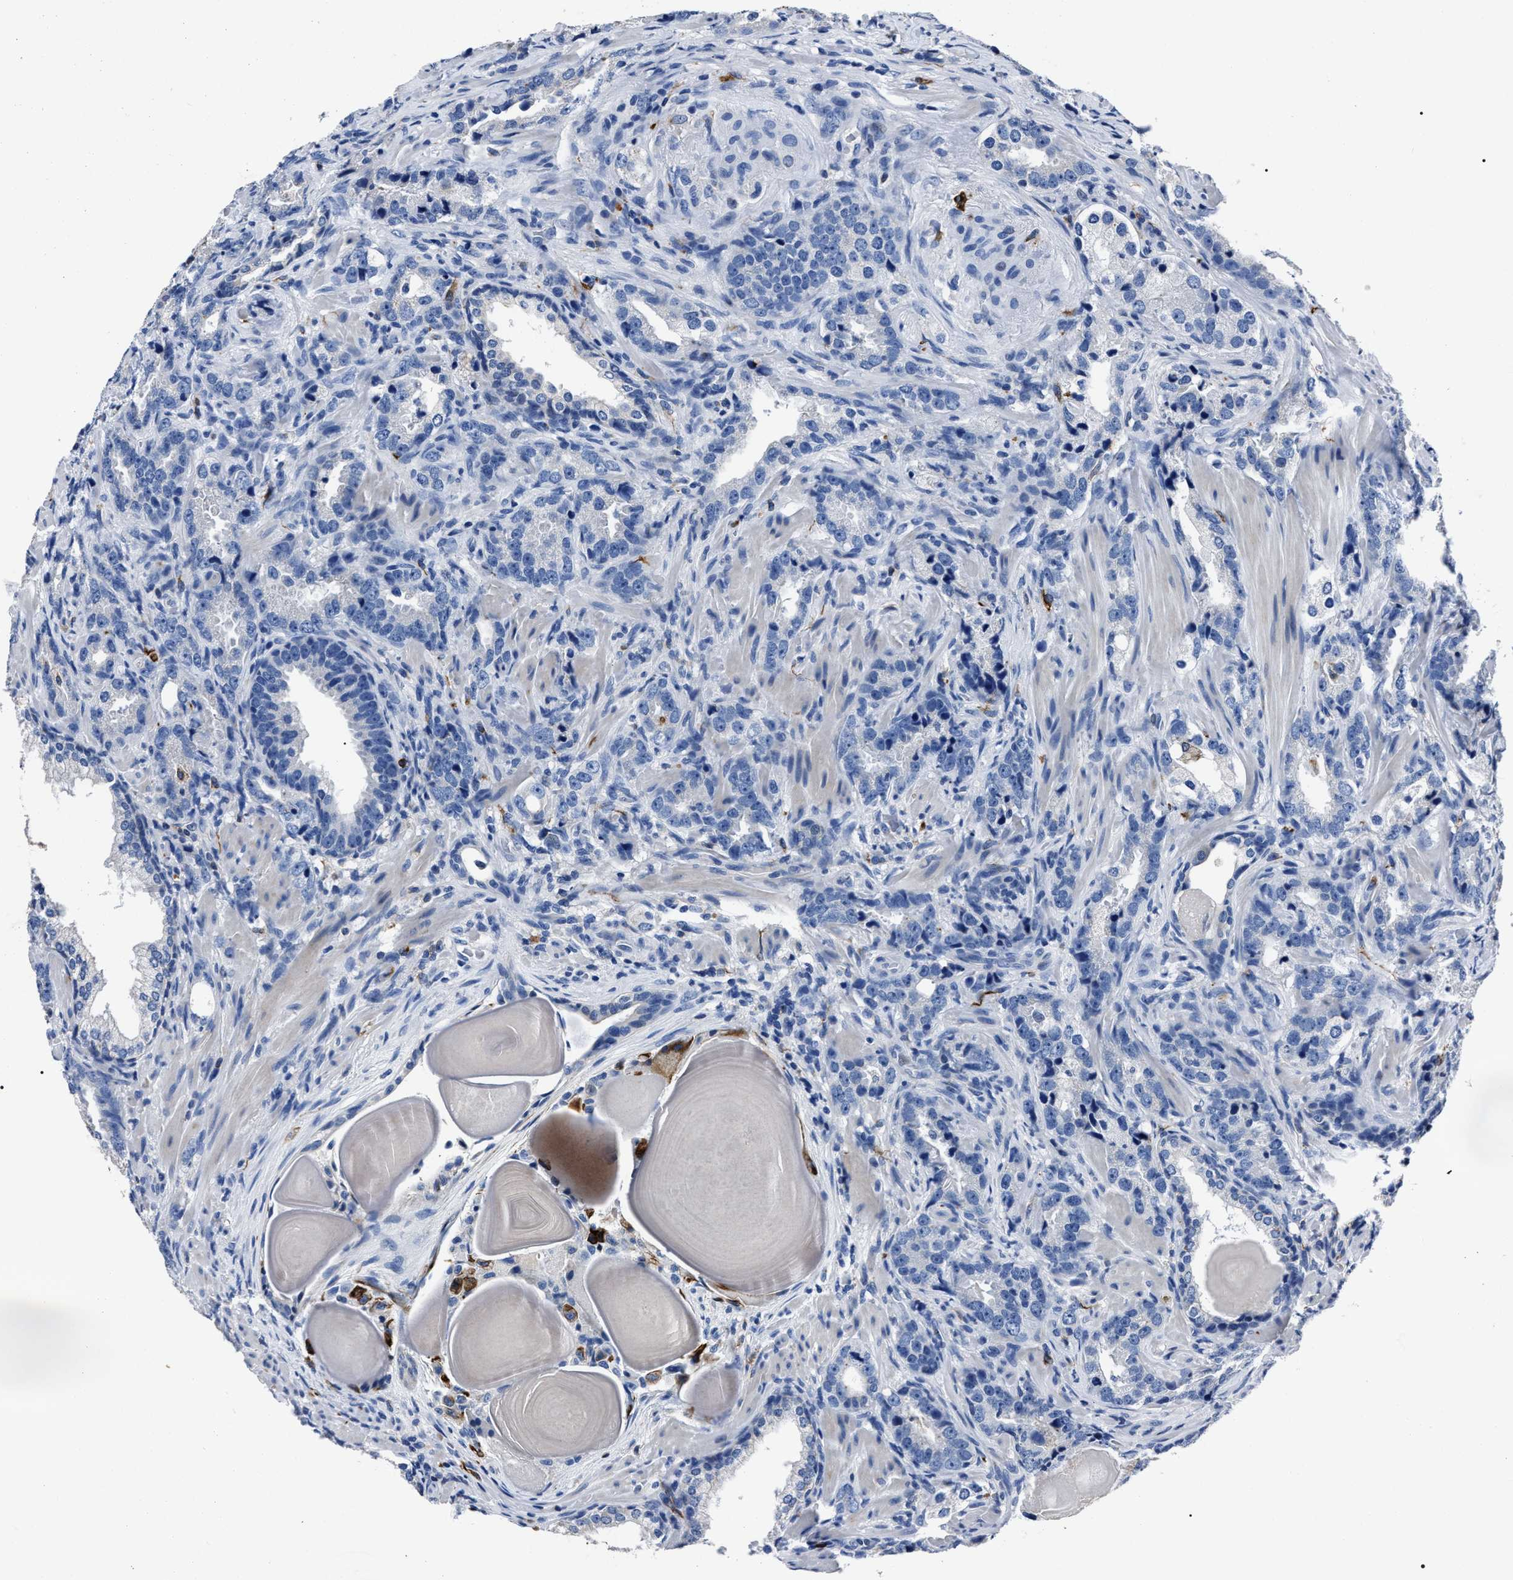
{"staining": {"intensity": "negative", "quantity": "none", "location": "none"}, "tissue": "prostate cancer", "cell_type": "Tumor cells", "image_type": "cancer", "snomed": [{"axis": "morphology", "description": "Adenocarcinoma, High grade"}, {"axis": "topography", "description": "Prostate"}], "caption": "An image of prostate adenocarcinoma (high-grade) stained for a protein shows no brown staining in tumor cells.", "gene": "OR10G3", "patient": {"sex": "male", "age": 63}}